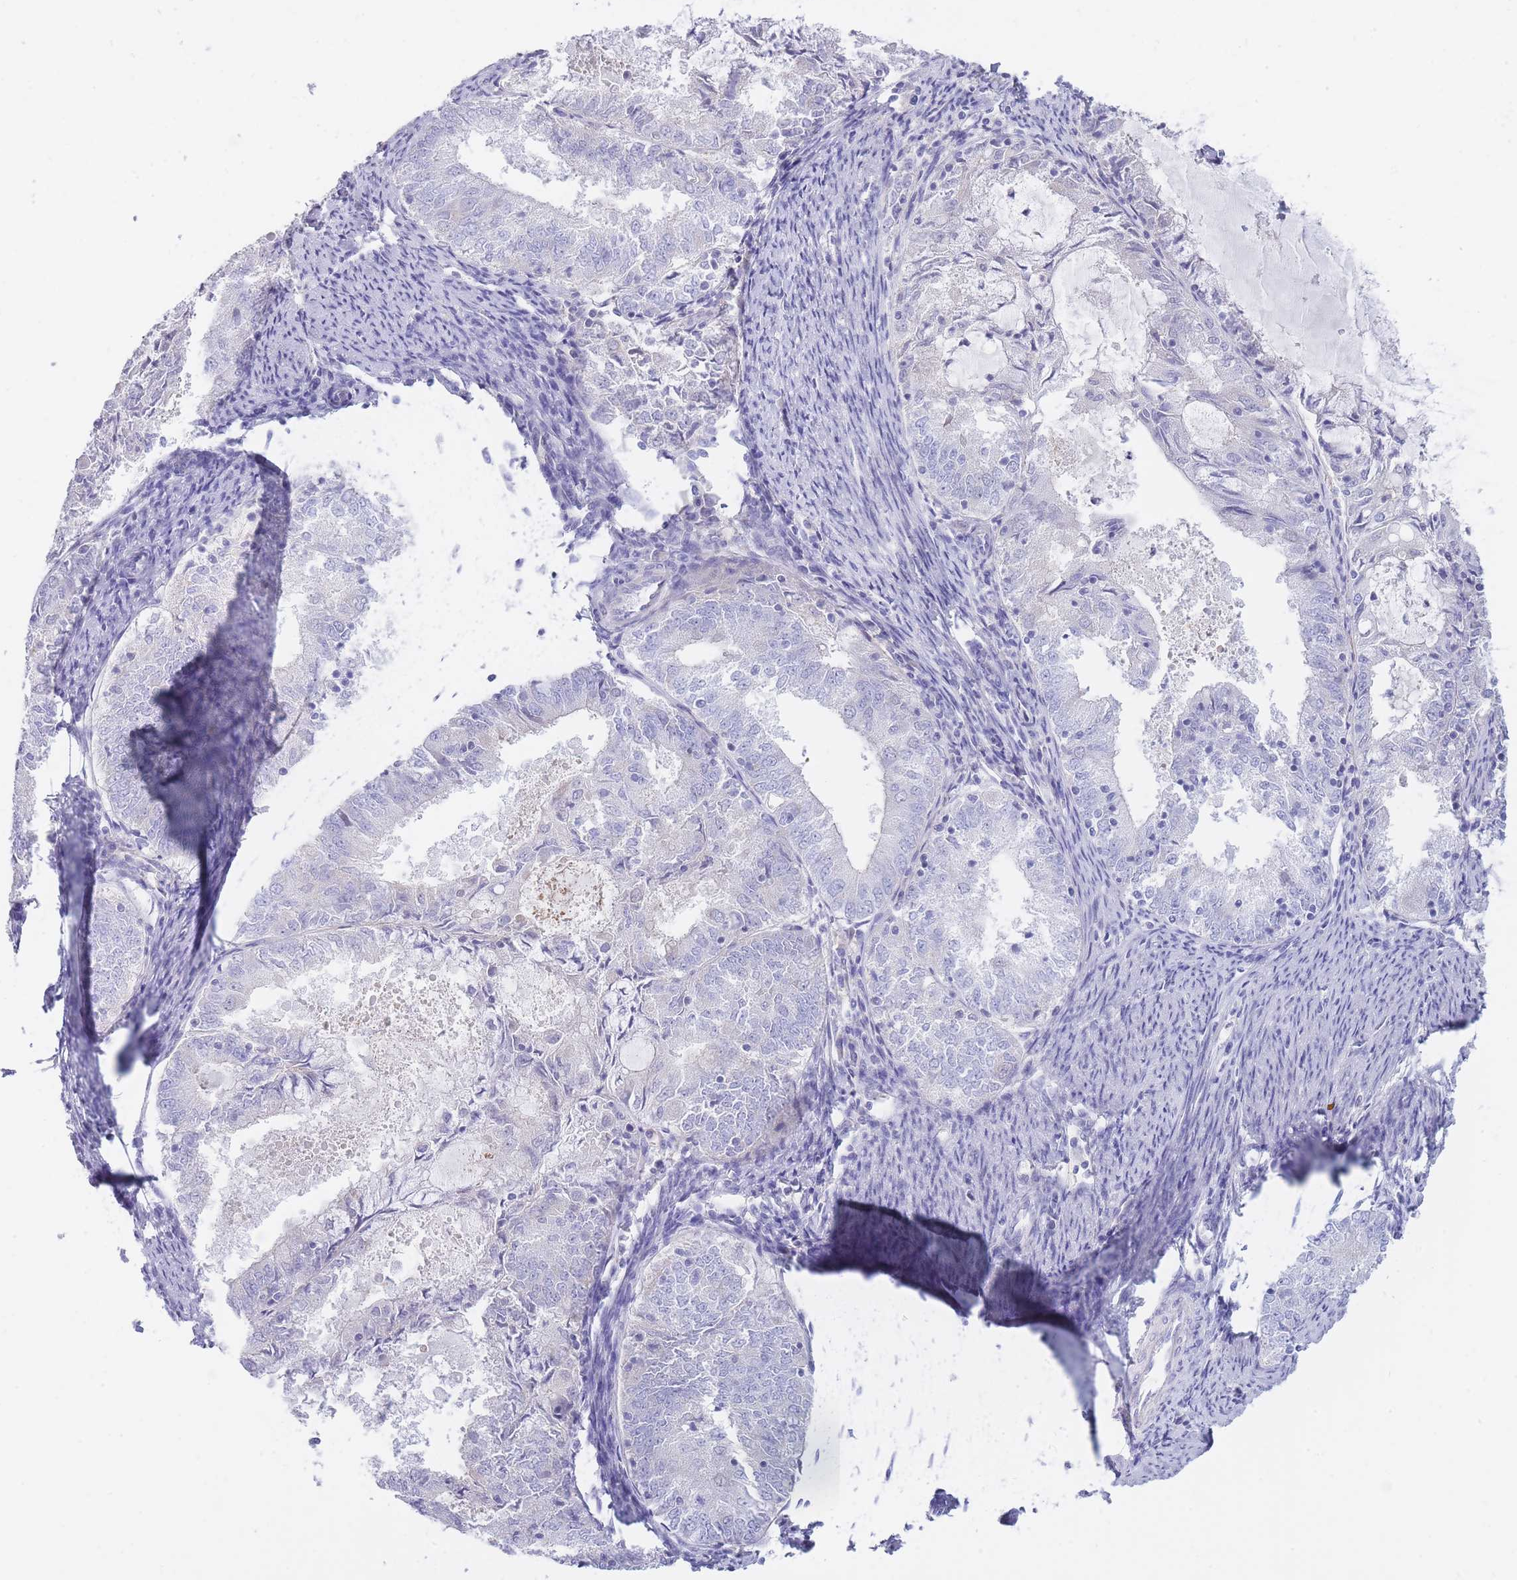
{"staining": {"intensity": "negative", "quantity": "none", "location": "none"}, "tissue": "endometrial cancer", "cell_type": "Tumor cells", "image_type": "cancer", "snomed": [{"axis": "morphology", "description": "Adenocarcinoma, NOS"}, {"axis": "topography", "description": "Endometrium"}], "caption": "High power microscopy histopathology image of an immunohistochemistry (IHC) image of endometrial adenocarcinoma, revealing no significant staining in tumor cells.", "gene": "PRR23B", "patient": {"sex": "female", "age": 57}}